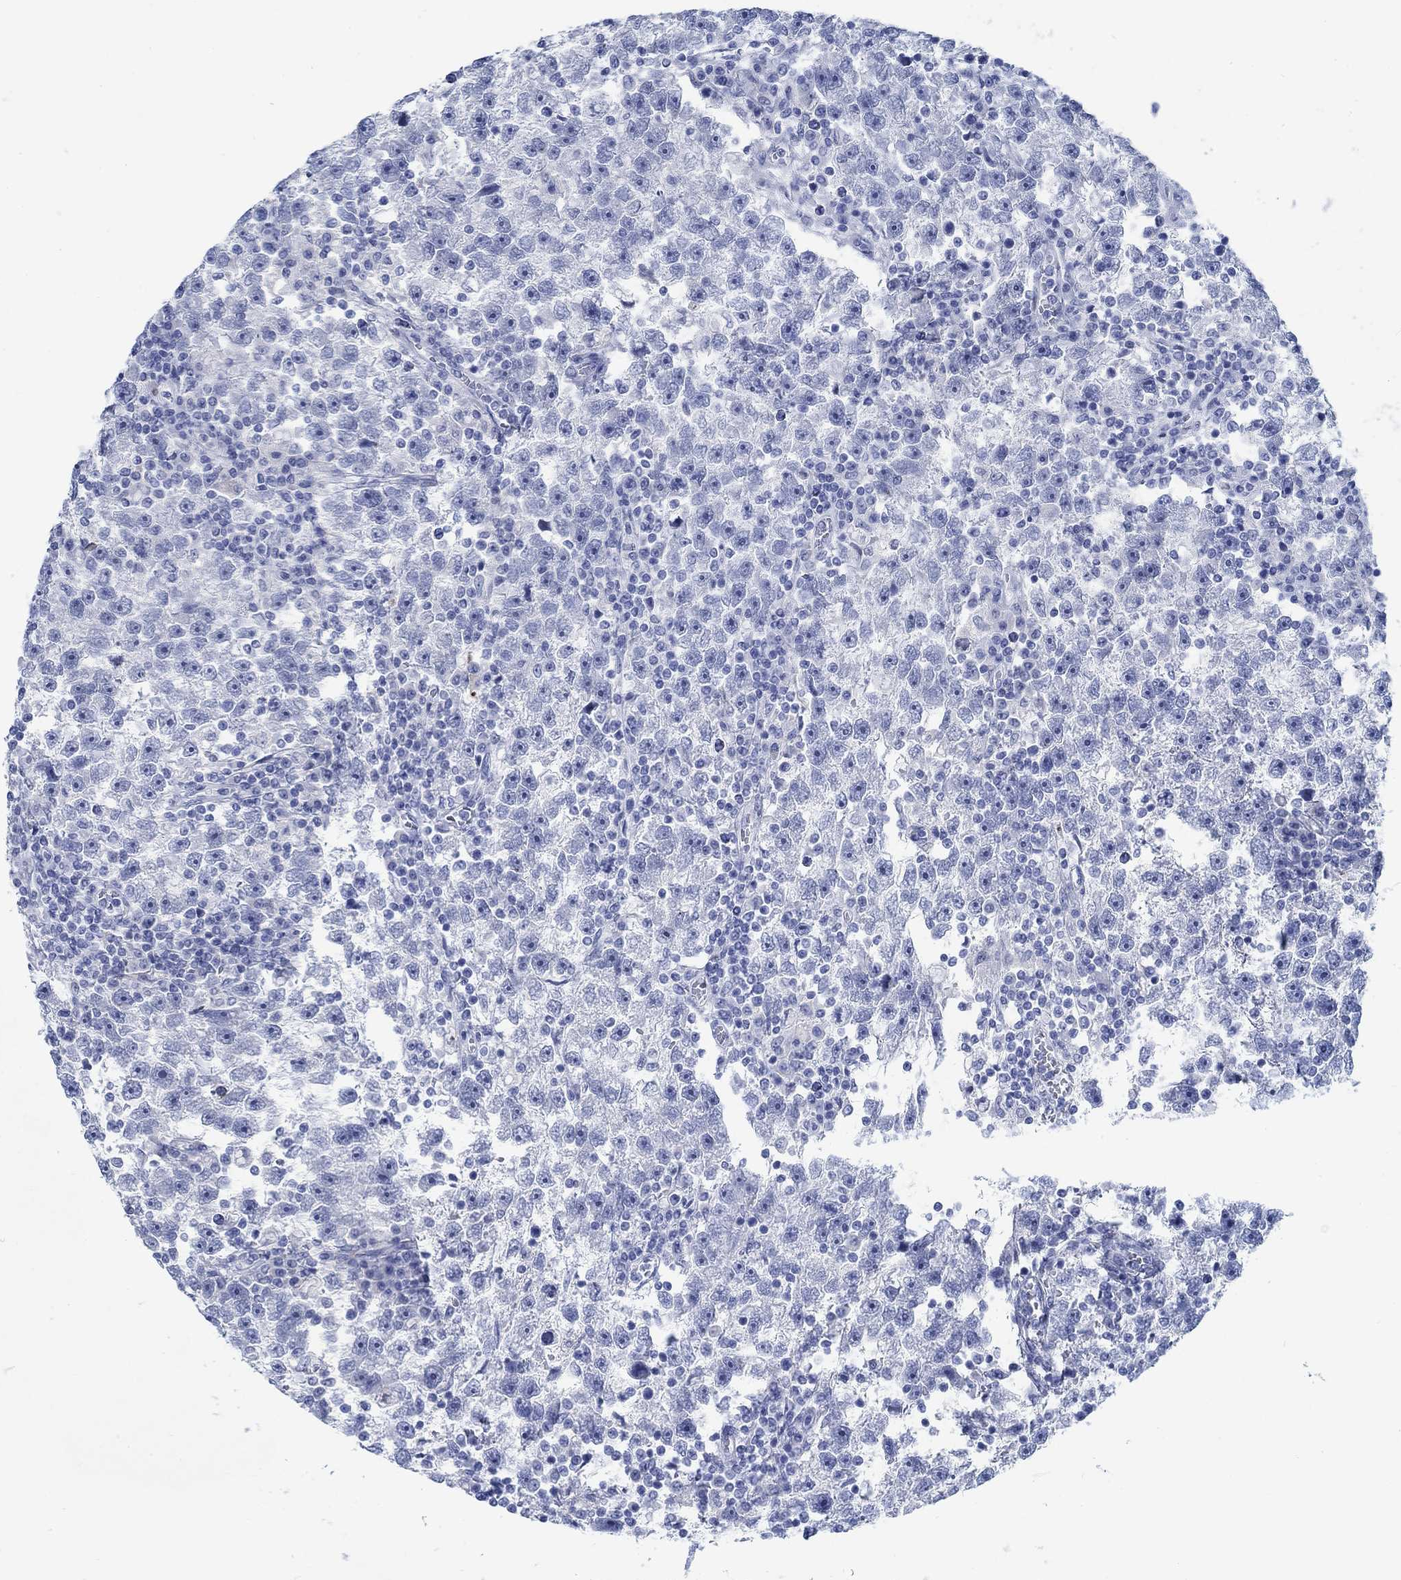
{"staining": {"intensity": "negative", "quantity": "none", "location": "none"}, "tissue": "testis cancer", "cell_type": "Tumor cells", "image_type": "cancer", "snomed": [{"axis": "morphology", "description": "Seminoma, NOS"}, {"axis": "topography", "description": "Testis"}], "caption": "High magnification brightfield microscopy of testis seminoma stained with DAB (brown) and counterstained with hematoxylin (blue): tumor cells show no significant positivity. (Stains: DAB (3,3'-diaminobenzidine) IHC with hematoxylin counter stain, Microscopy: brightfield microscopy at high magnification).", "gene": "RBM20", "patient": {"sex": "male", "age": 47}}